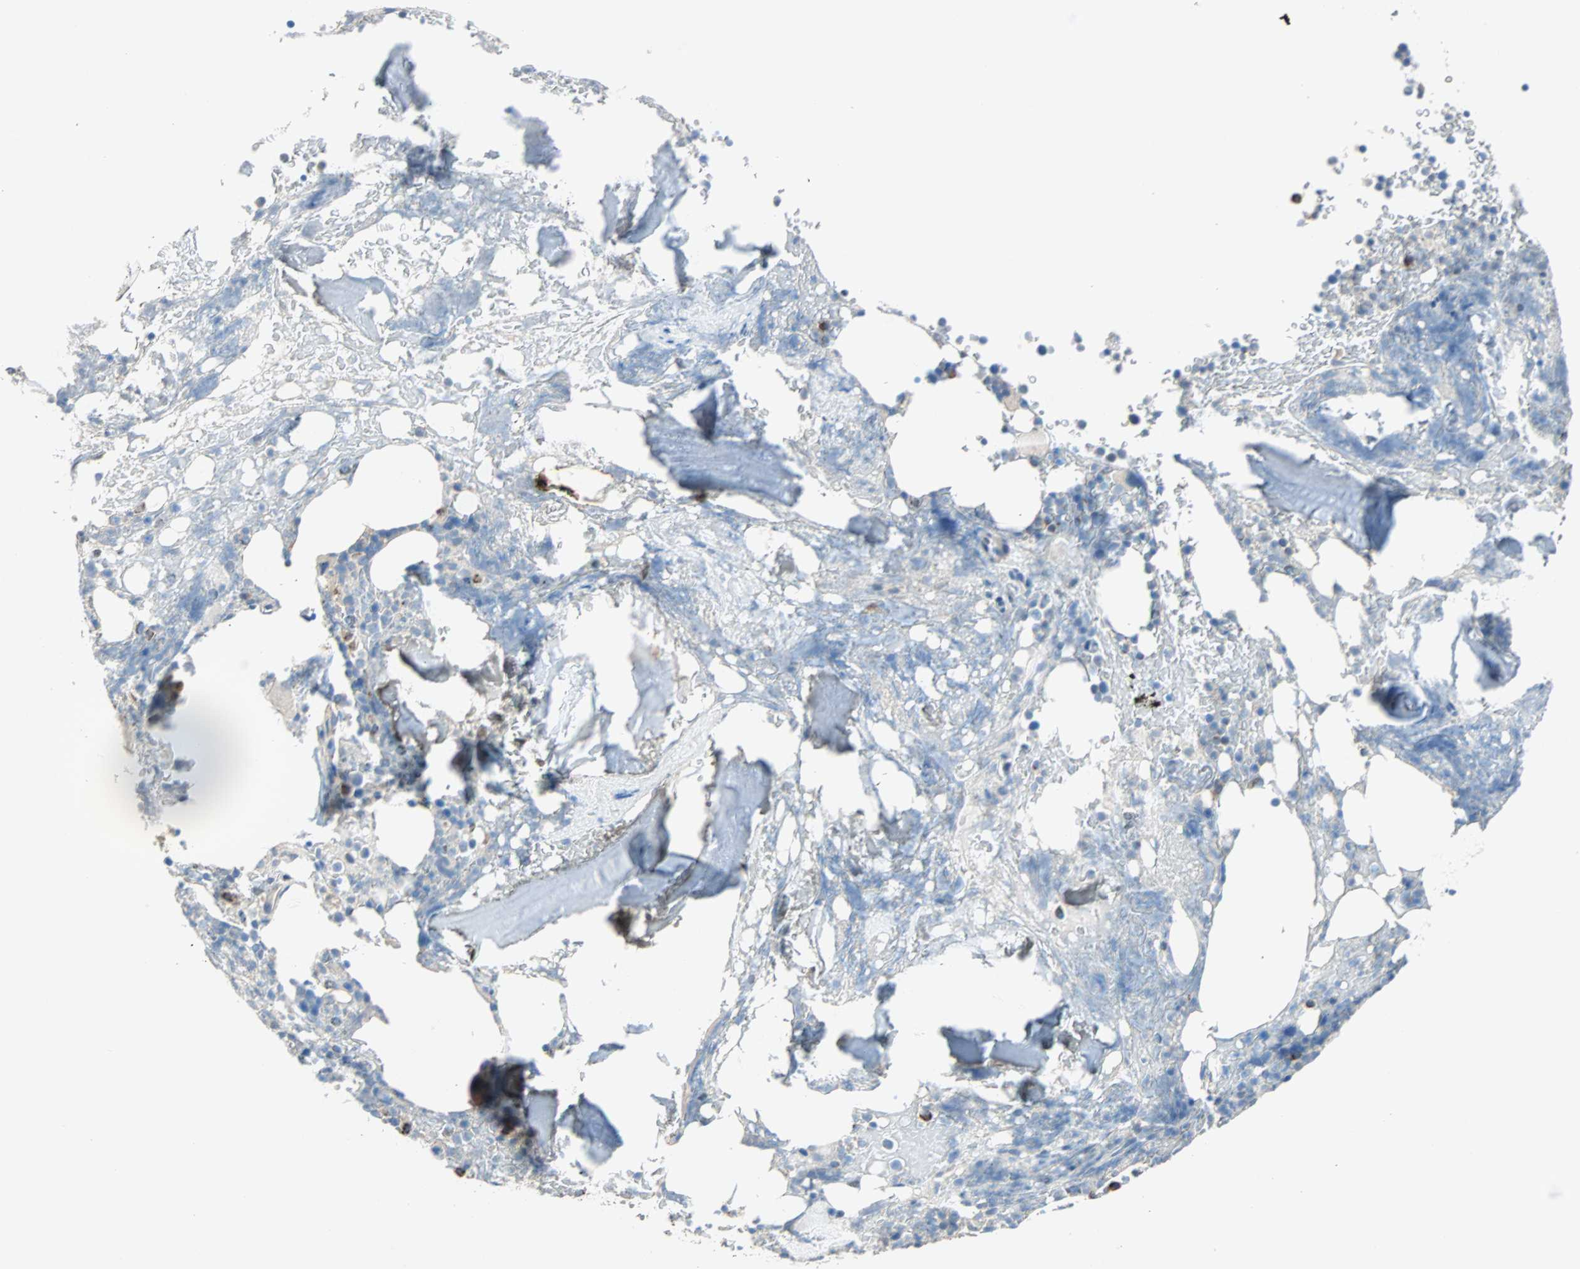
{"staining": {"intensity": "moderate", "quantity": "<25%", "location": "cytoplasmic/membranous"}, "tissue": "bone marrow", "cell_type": "Hematopoietic cells", "image_type": "normal", "snomed": [{"axis": "morphology", "description": "Normal tissue, NOS"}, {"axis": "topography", "description": "Bone marrow"}], "caption": "IHC of benign bone marrow reveals low levels of moderate cytoplasmic/membranous expression in approximately <25% of hematopoietic cells.", "gene": "ACVRL1", "patient": {"sex": "female", "age": 66}}